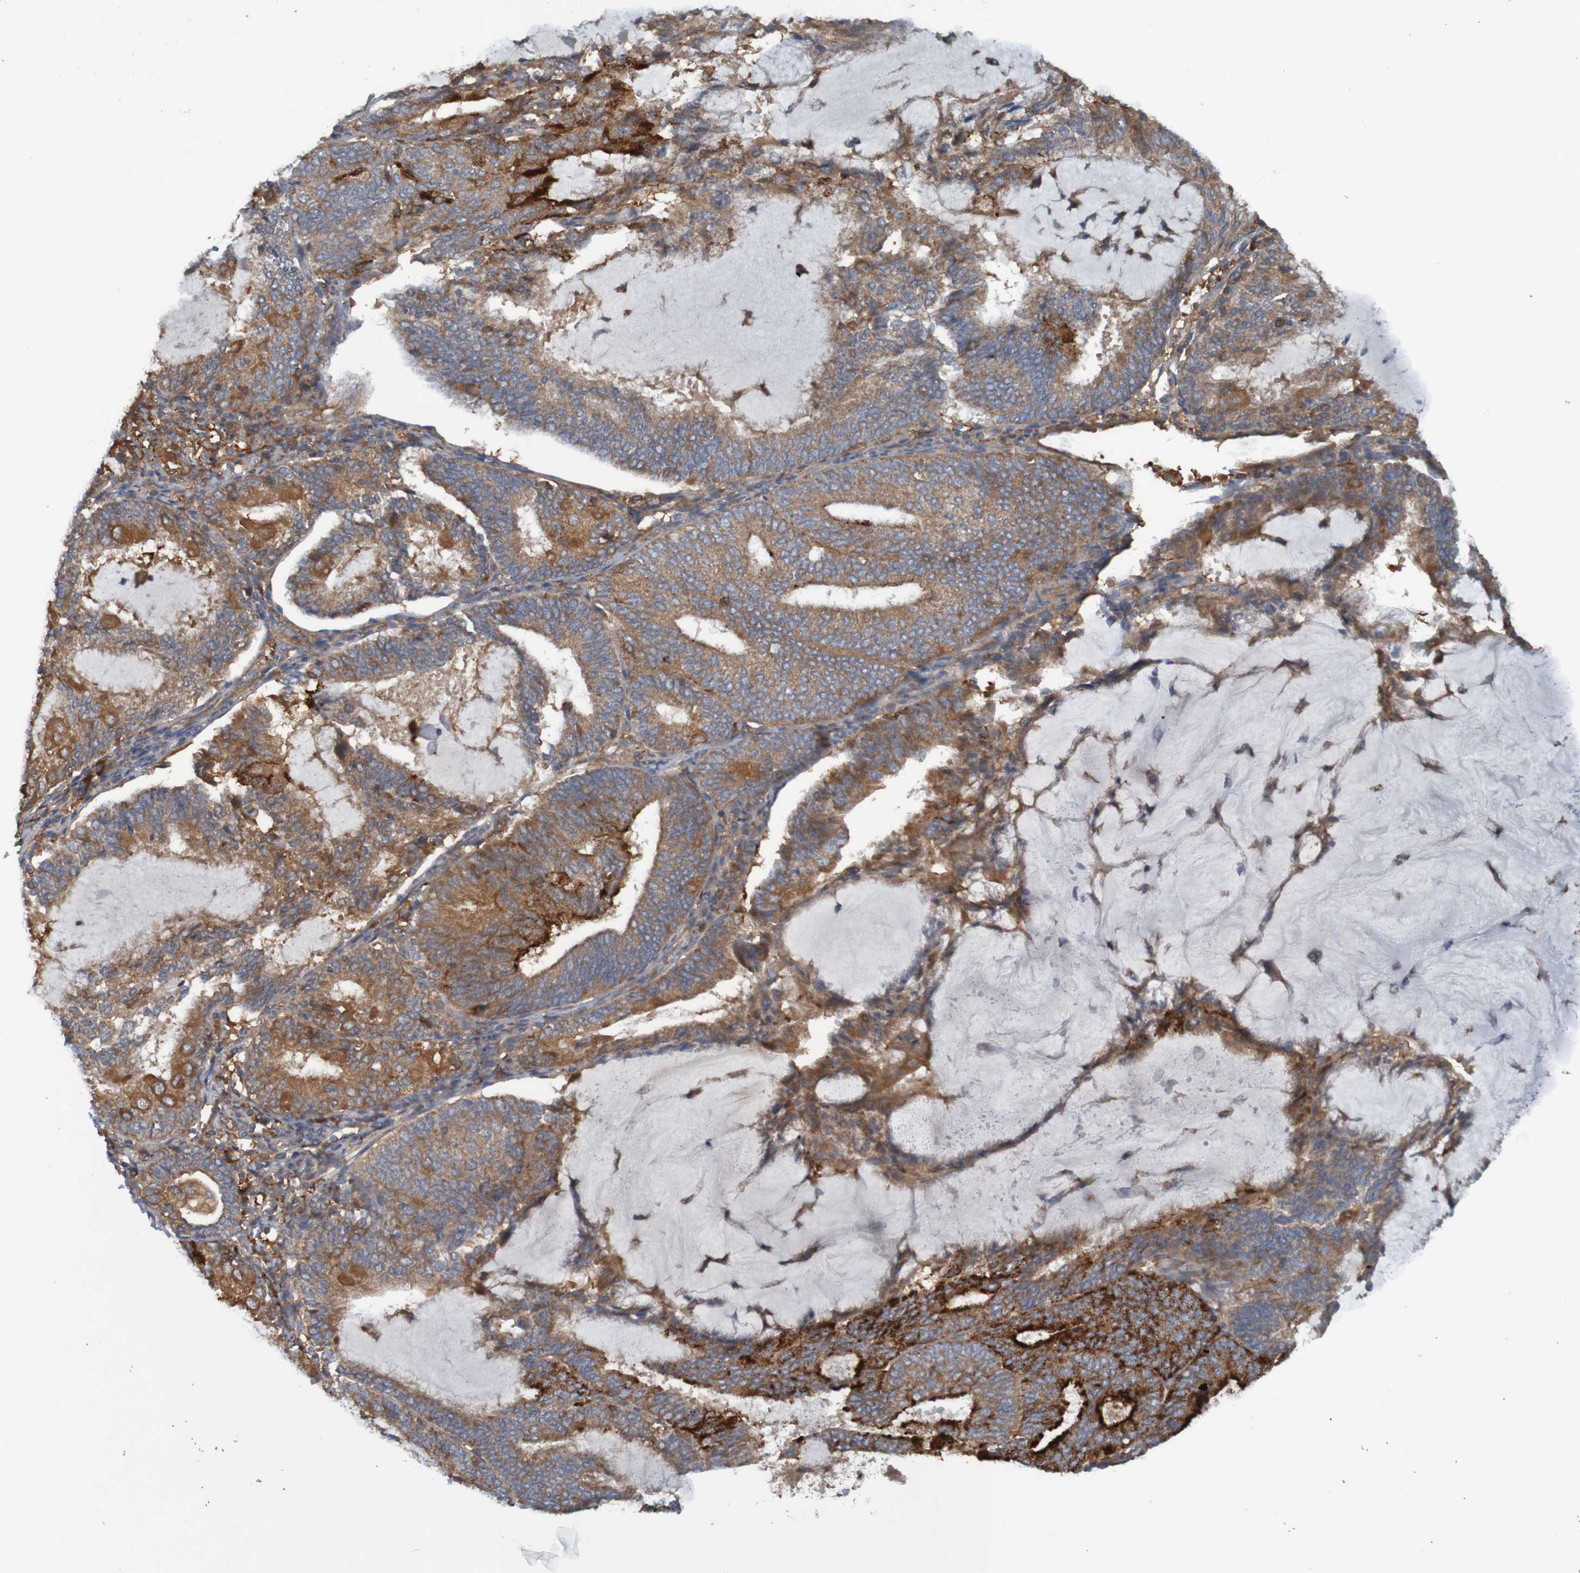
{"staining": {"intensity": "strong", "quantity": "<25%", "location": "cytoplasmic/membranous"}, "tissue": "endometrial cancer", "cell_type": "Tumor cells", "image_type": "cancer", "snomed": [{"axis": "morphology", "description": "Adenocarcinoma, NOS"}, {"axis": "topography", "description": "Endometrium"}], "caption": "Strong cytoplasmic/membranous protein positivity is appreciated in approximately <25% of tumor cells in endometrial adenocarcinoma.", "gene": "DNAJC4", "patient": {"sex": "female", "age": 81}}